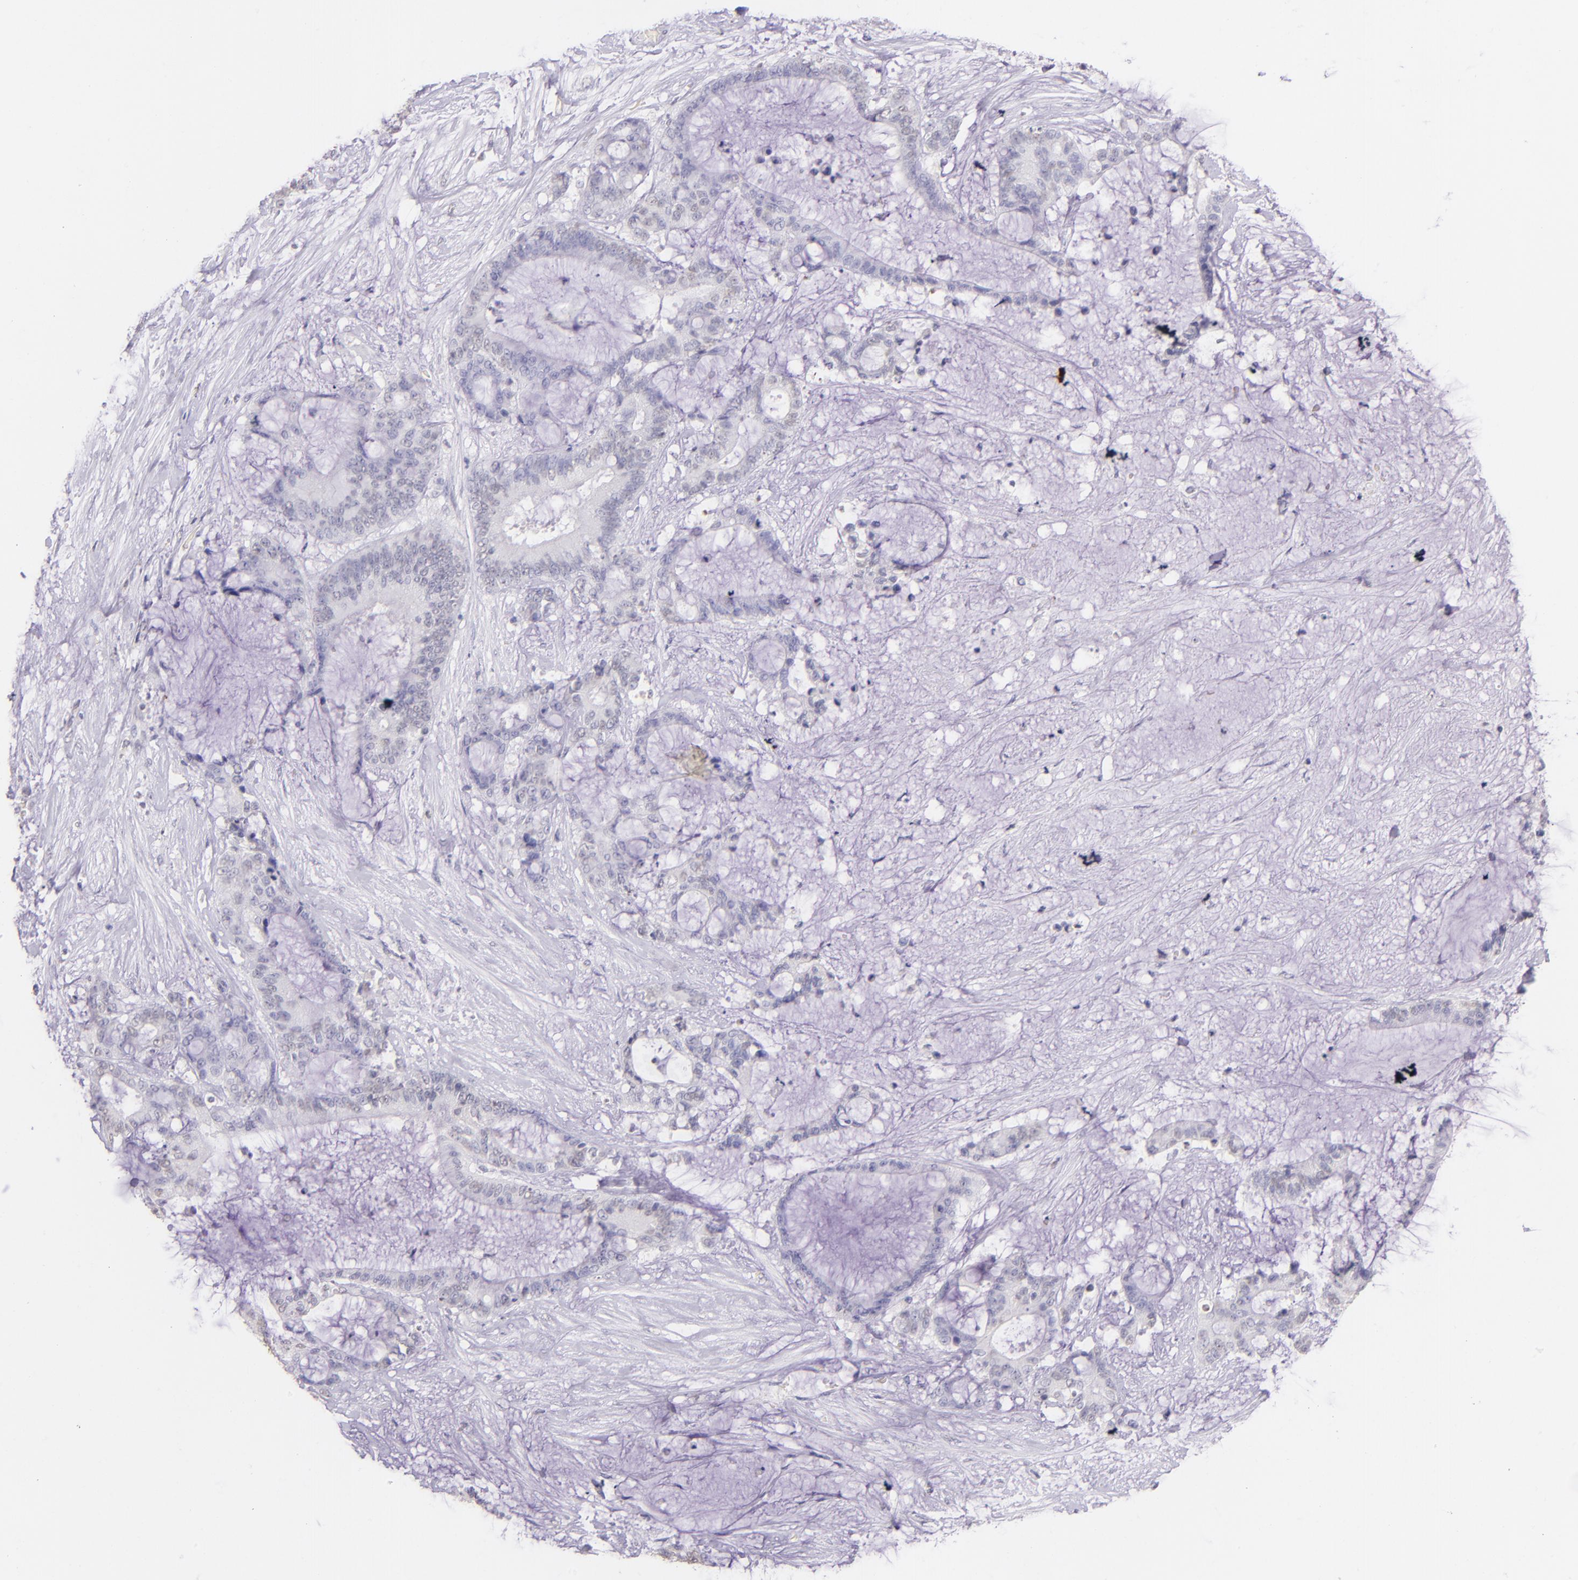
{"staining": {"intensity": "negative", "quantity": "none", "location": "none"}, "tissue": "liver cancer", "cell_type": "Tumor cells", "image_type": "cancer", "snomed": [{"axis": "morphology", "description": "Cholangiocarcinoma"}, {"axis": "topography", "description": "Liver"}], "caption": "Image shows no protein staining in tumor cells of liver cancer (cholangiocarcinoma) tissue.", "gene": "RTN1", "patient": {"sex": "female", "age": 73}}